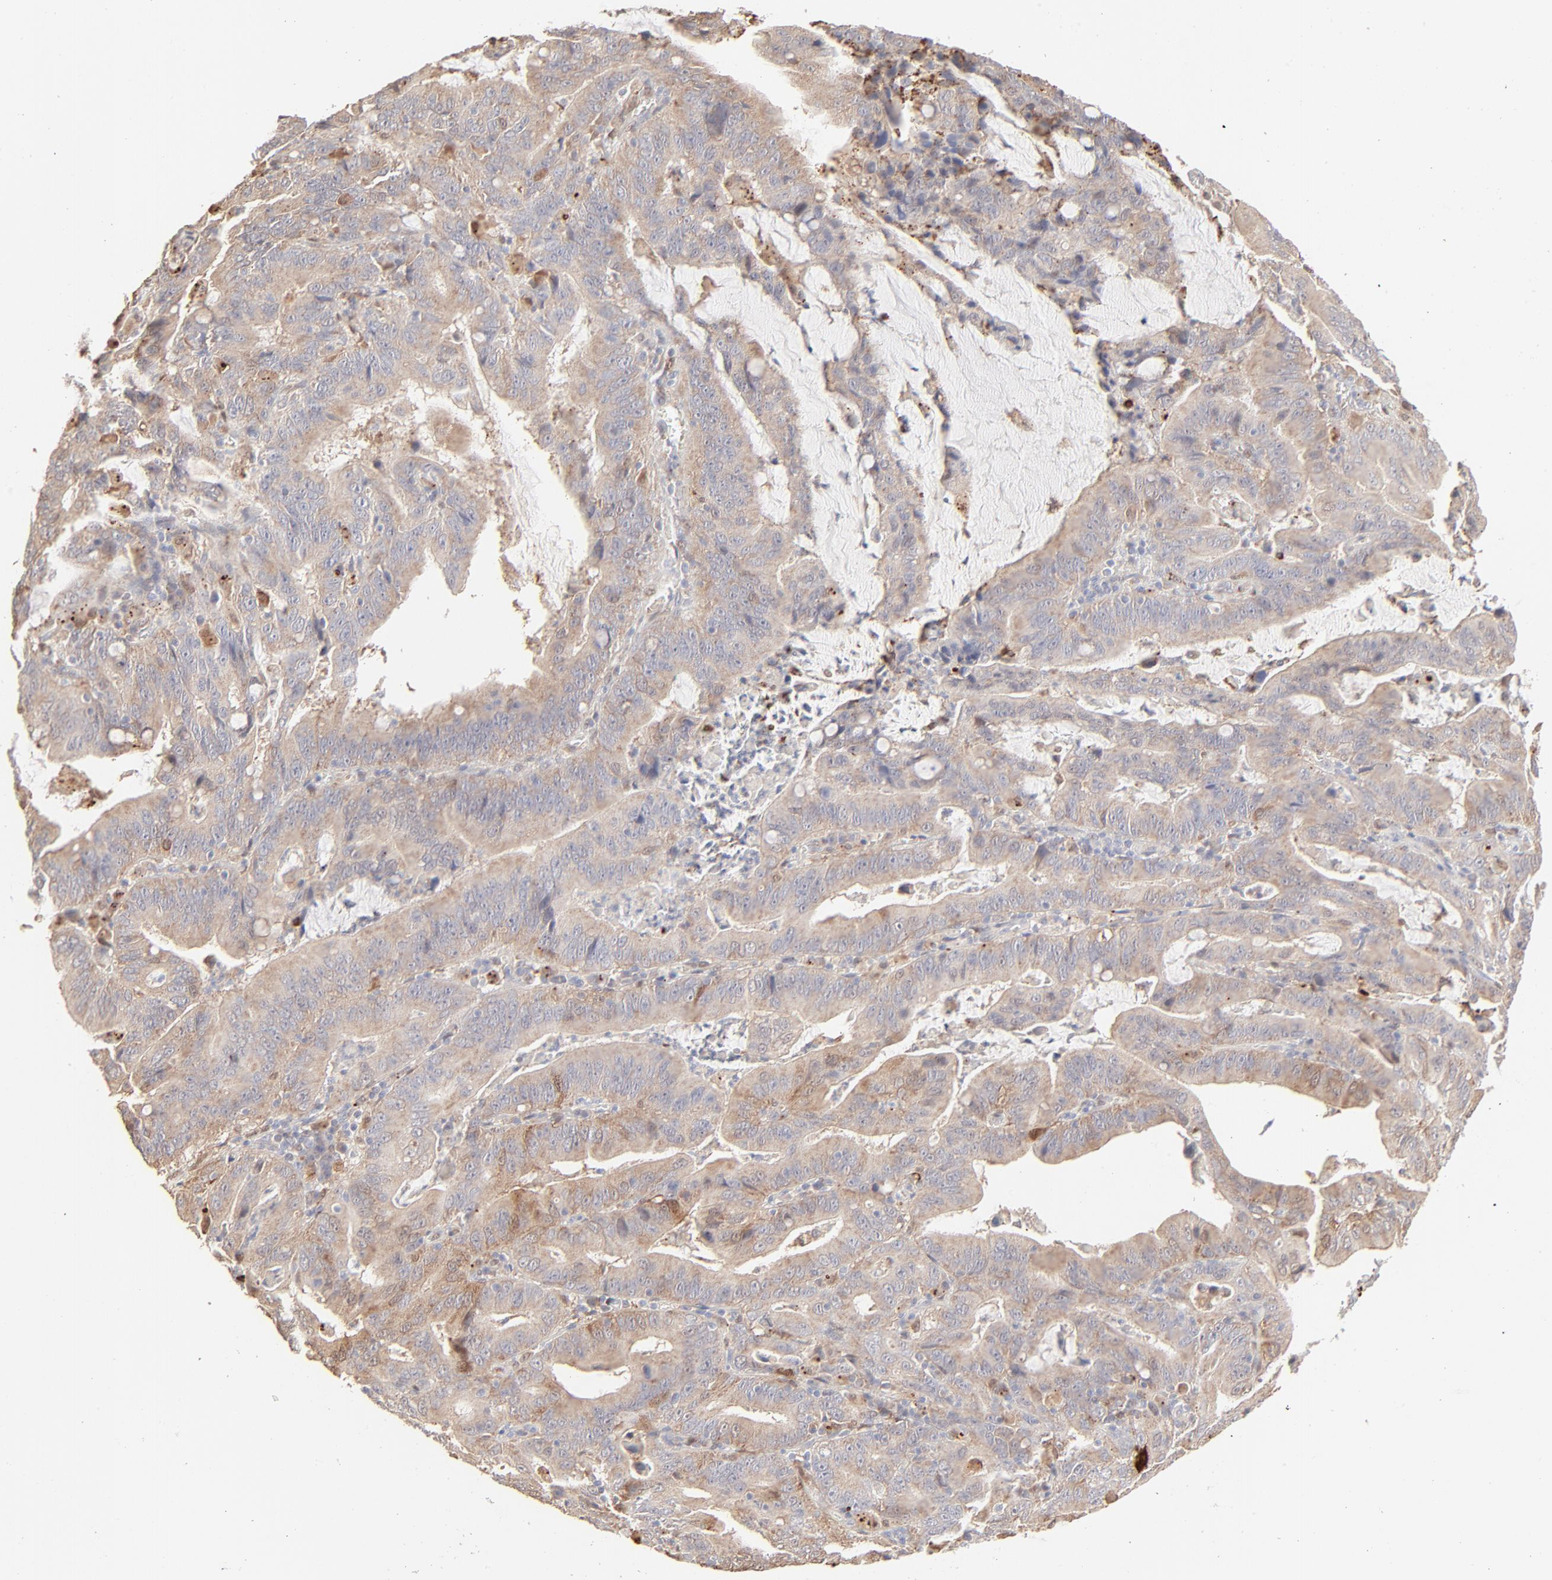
{"staining": {"intensity": "weak", "quantity": ">75%", "location": "cytoplasmic/membranous"}, "tissue": "stomach cancer", "cell_type": "Tumor cells", "image_type": "cancer", "snomed": [{"axis": "morphology", "description": "Adenocarcinoma, NOS"}, {"axis": "topography", "description": "Stomach, upper"}], "caption": "Protein staining of stomach adenocarcinoma tissue reveals weak cytoplasmic/membranous expression in about >75% of tumor cells.", "gene": "LGALS2", "patient": {"sex": "male", "age": 63}}